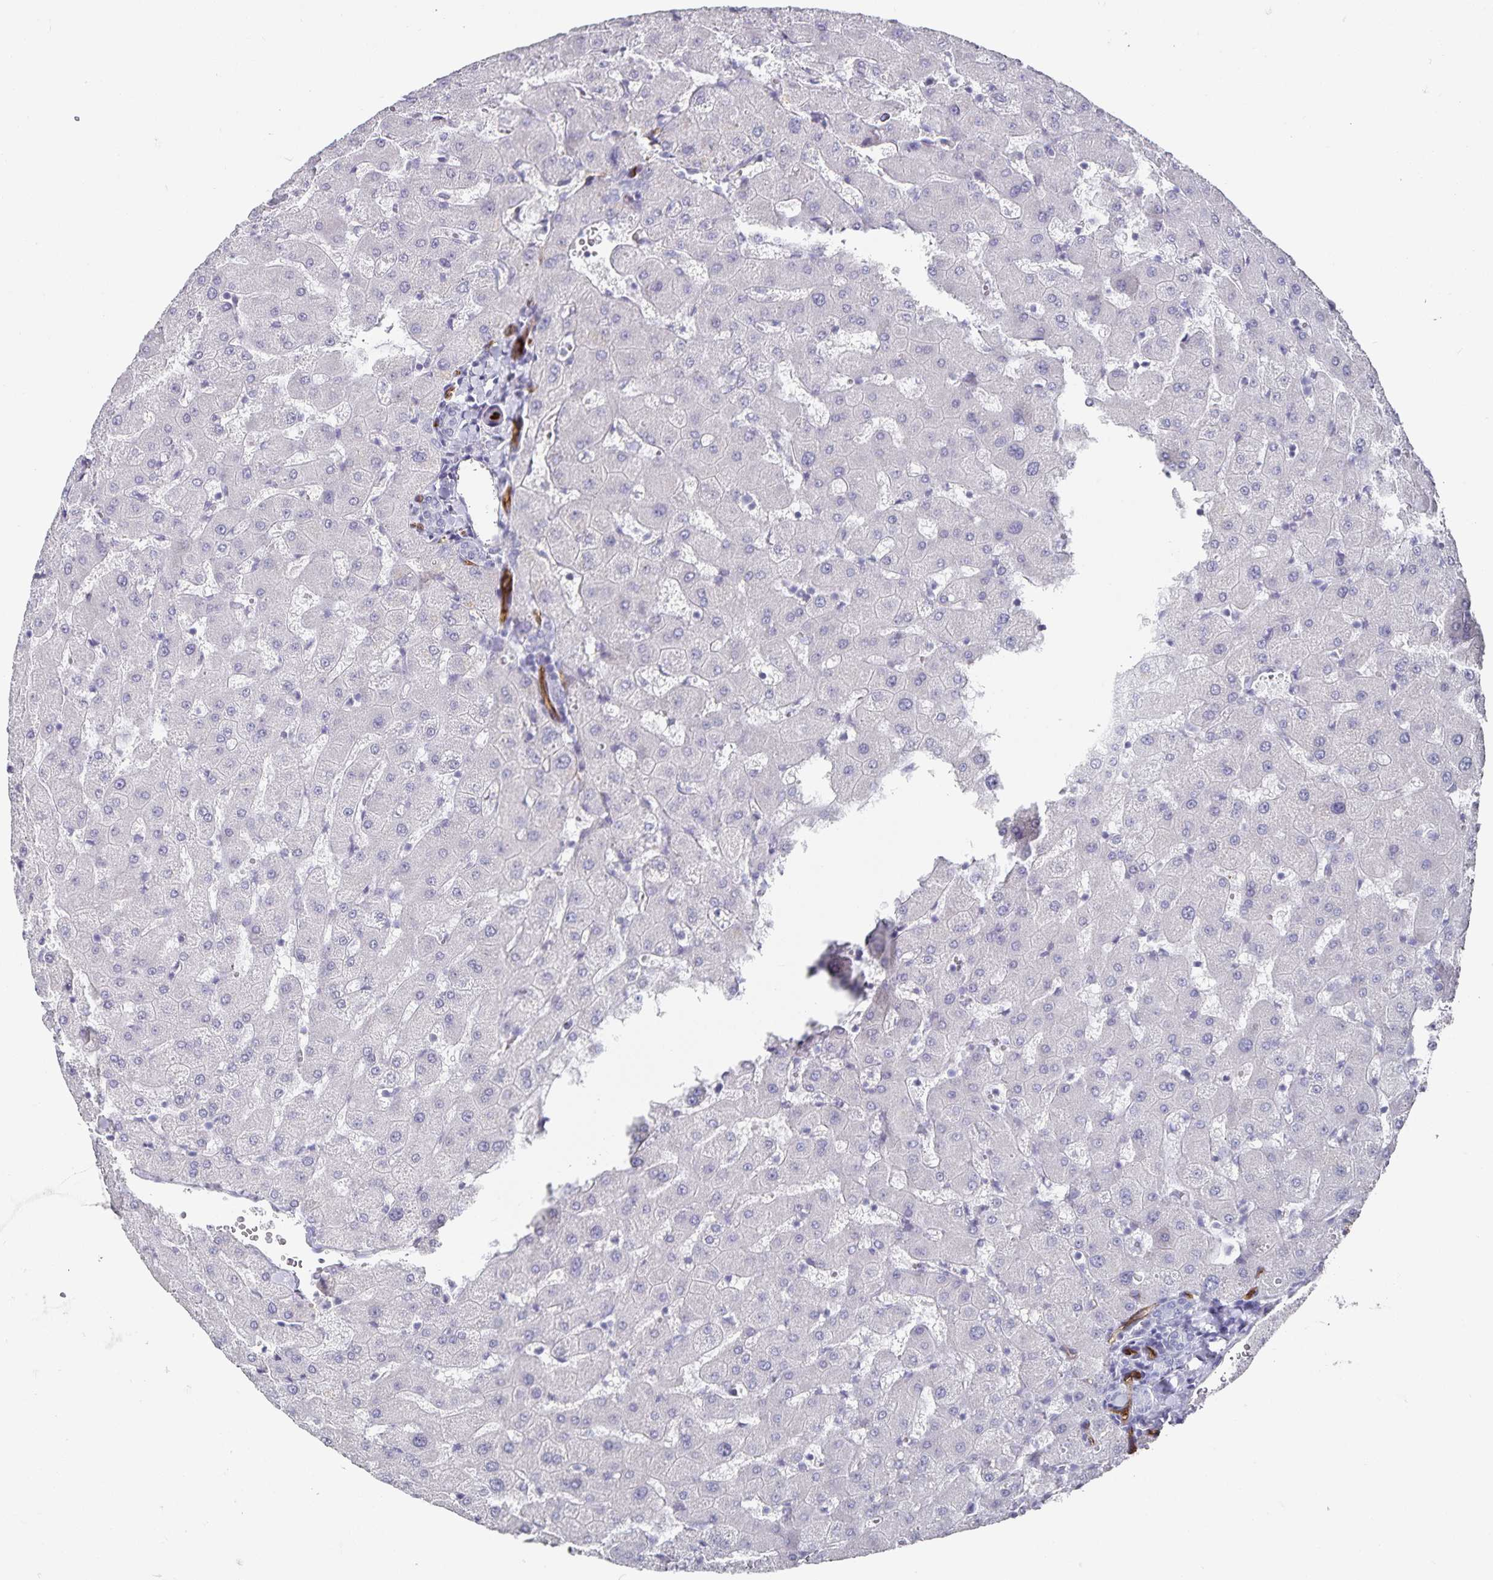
{"staining": {"intensity": "negative", "quantity": "none", "location": "none"}, "tissue": "liver", "cell_type": "Cholangiocytes", "image_type": "normal", "snomed": [{"axis": "morphology", "description": "Normal tissue, NOS"}, {"axis": "topography", "description": "Liver"}], "caption": "IHC of normal human liver shows no staining in cholangiocytes.", "gene": "PODXL", "patient": {"sex": "female", "age": 63}}